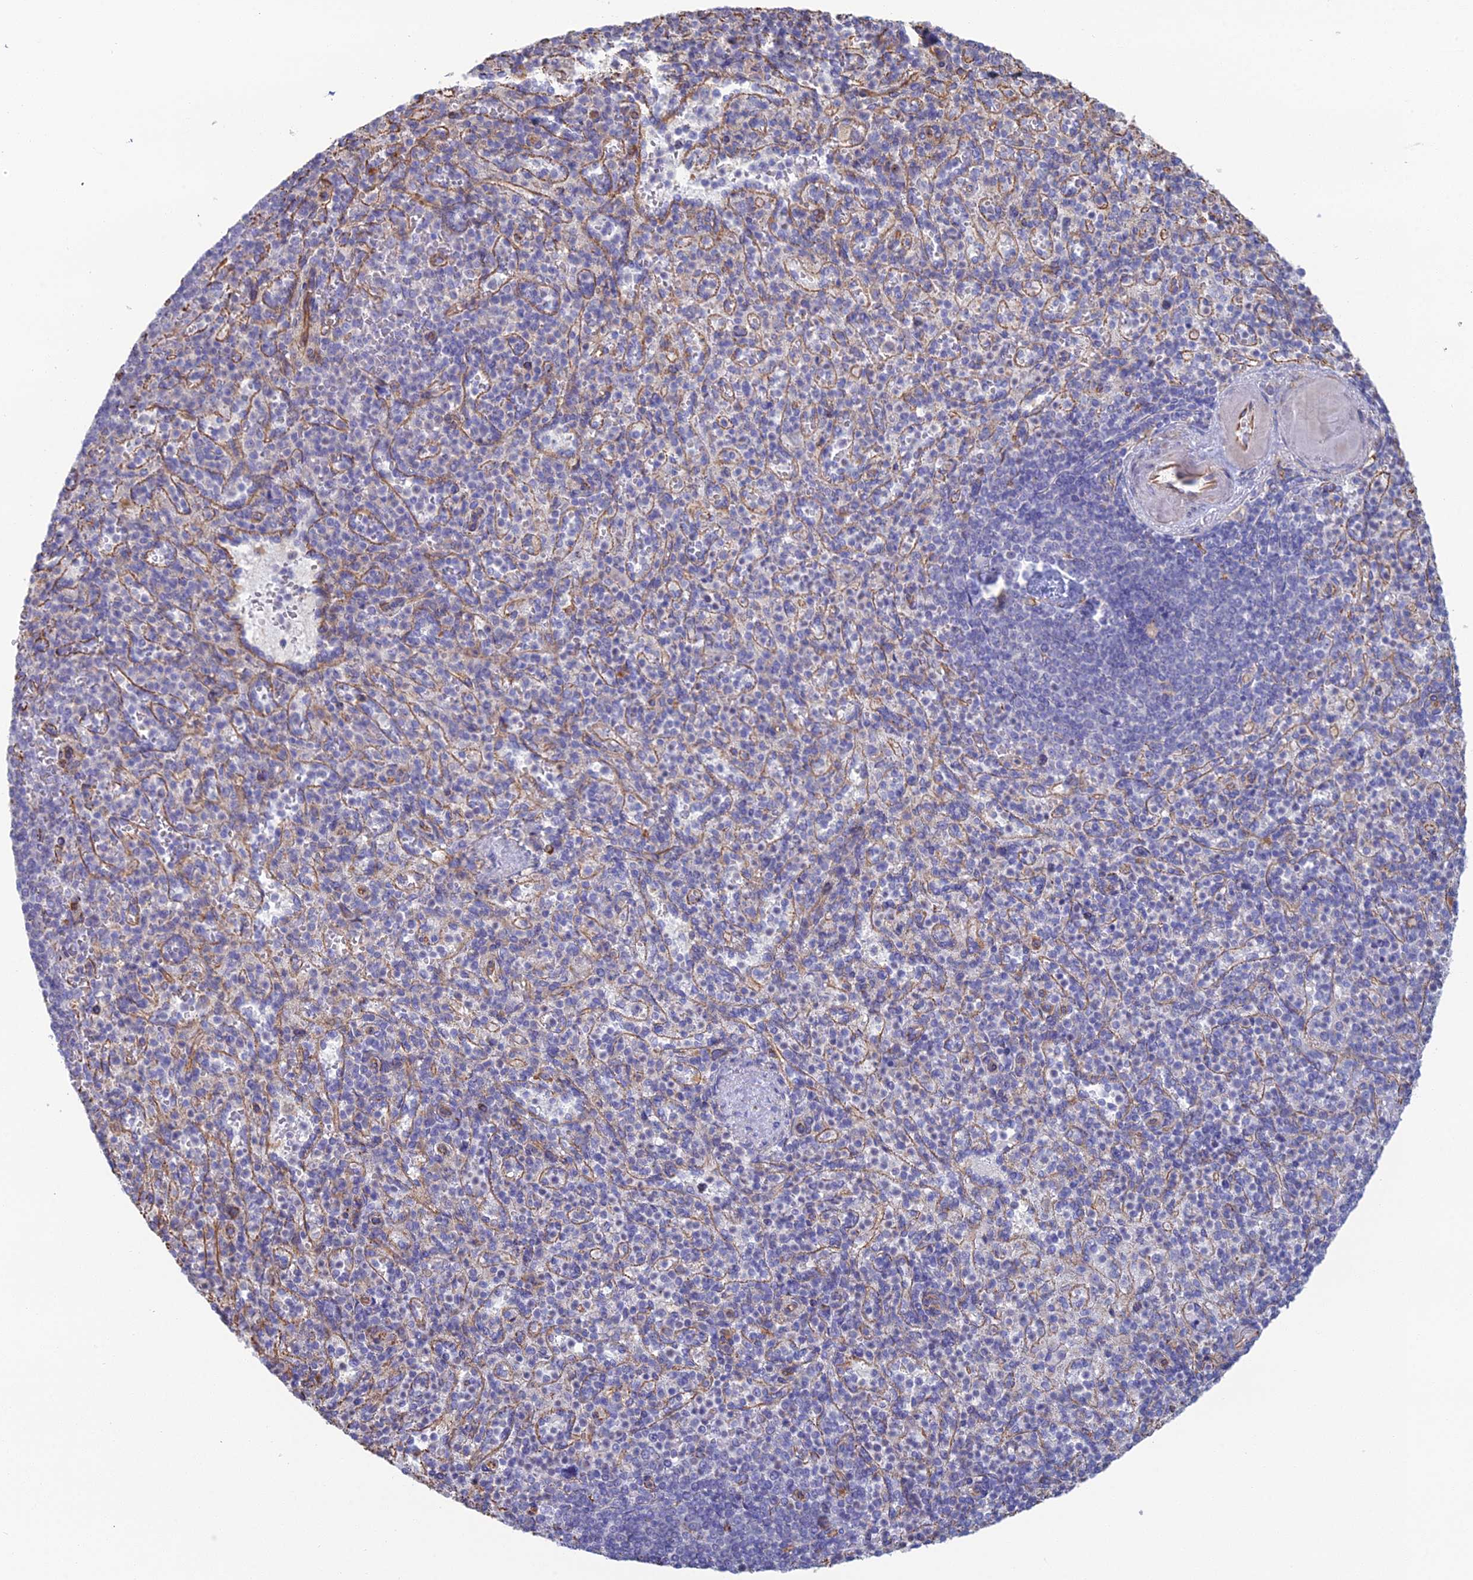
{"staining": {"intensity": "negative", "quantity": "none", "location": "none"}, "tissue": "spleen", "cell_type": "Cells in red pulp", "image_type": "normal", "snomed": [{"axis": "morphology", "description": "Normal tissue, NOS"}, {"axis": "topography", "description": "Spleen"}], "caption": "This image is of unremarkable spleen stained with immunohistochemistry (IHC) to label a protein in brown with the nuclei are counter-stained blue. There is no positivity in cells in red pulp.", "gene": "CLVS2", "patient": {"sex": "female", "age": 74}}